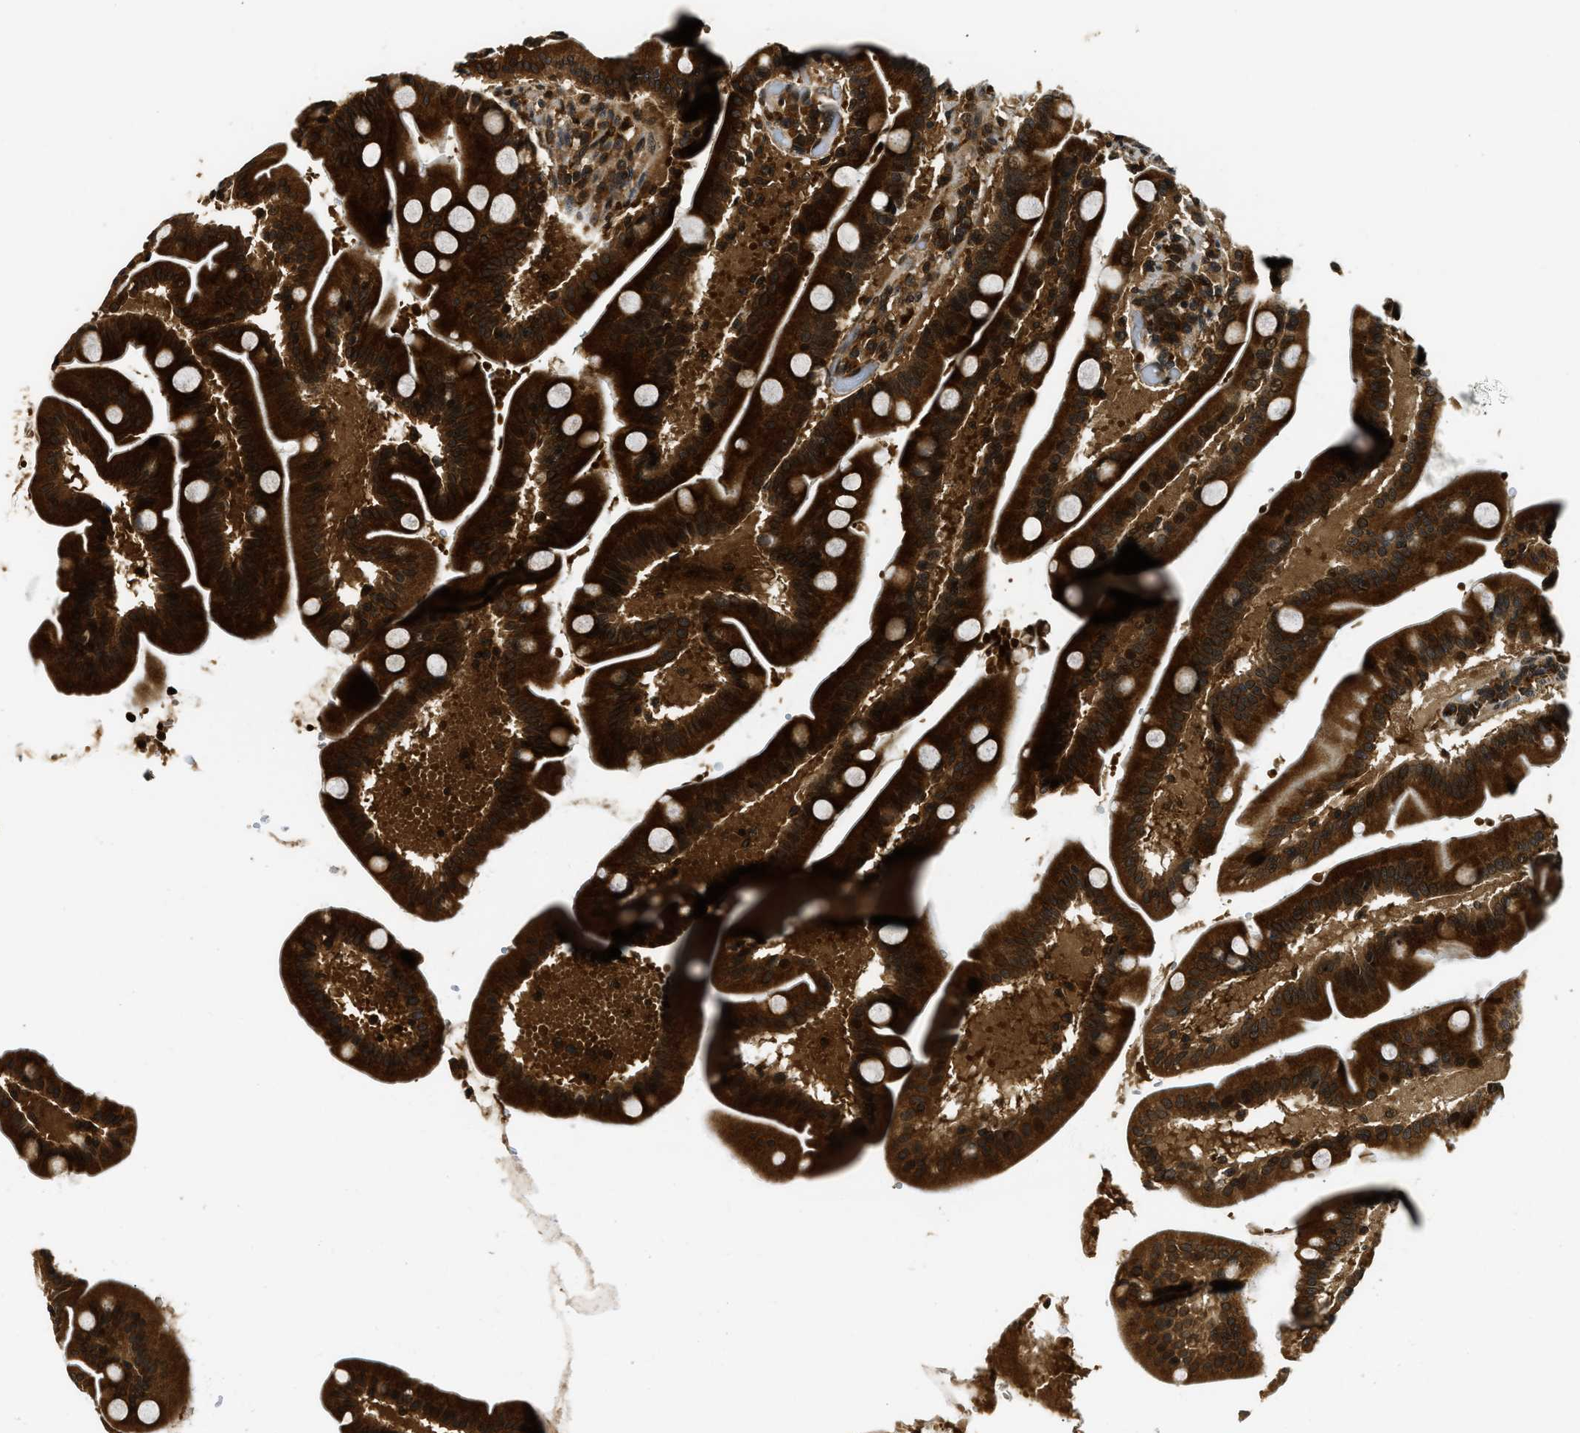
{"staining": {"intensity": "strong", "quantity": ">75%", "location": "cytoplasmic/membranous"}, "tissue": "duodenum", "cell_type": "Glandular cells", "image_type": "normal", "snomed": [{"axis": "morphology", "description": "Normal tissue, NOS"}, {"axis": "topography", "description": "Duodenum"}], "caption": "Protein staining of unremarkable duodenum reveals strong cytoplasmic/membranous staining in approximately >75% of glandular cells.", "gene": "ADSL", "patient": {"sex": "male", "age": 54}}